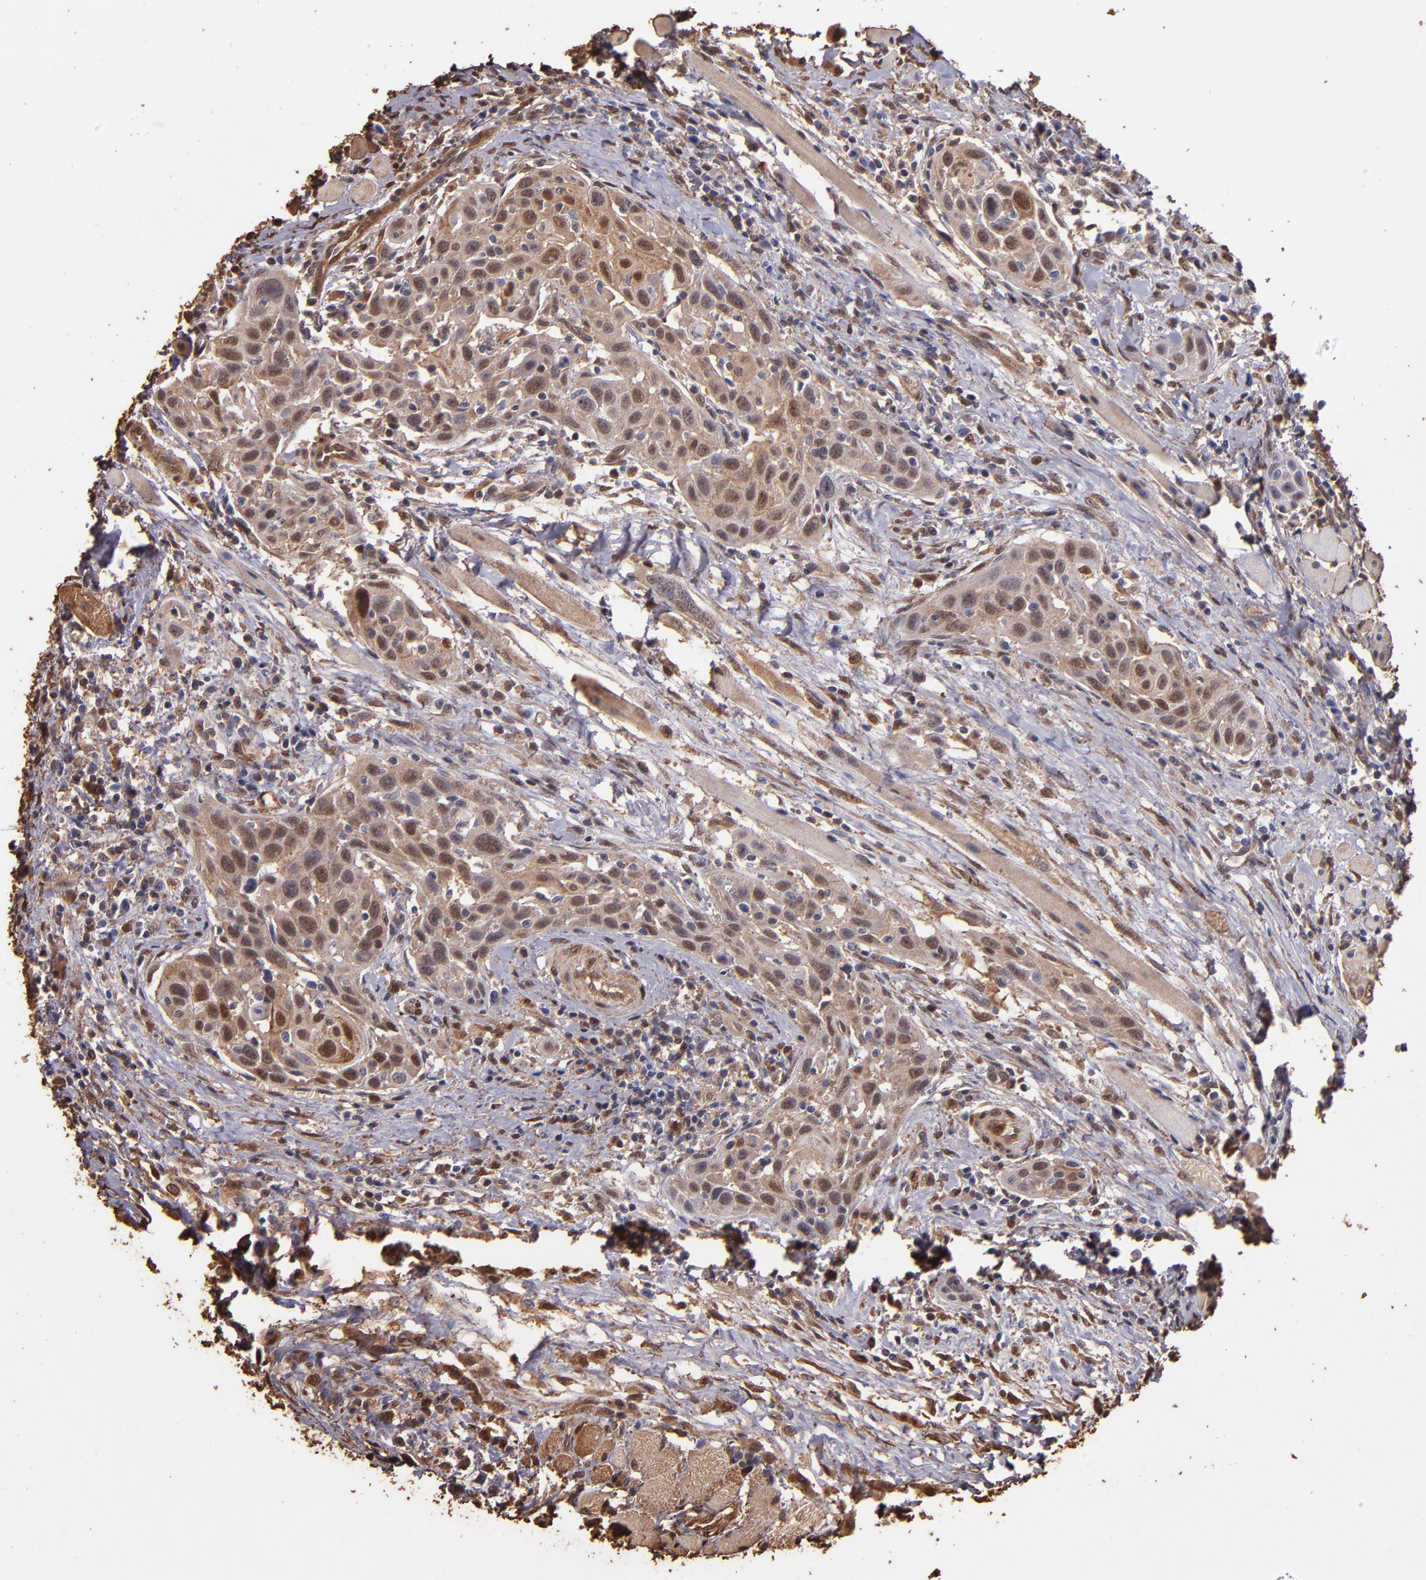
{"staining": {"intensity": "moderate", "quantity": ">75%", "location": "cytoplasmic/membranous,nuclear"}, "tissue": "head and neck cancer", "cell_type": "Tumor cells", "image_type": "cancer", "snomed": [{"axis": "morphology", "description": "Squamous cell carcinoma, NOS"}, {"axis": "topography", "description": "Oral tissue"}, {"axis": "topography", "description": "Head-Neck"}], "caption": "Immunohistochemistry (IHC) (DAB) staining of human squamous cell carcinoma (head and neck) shows moderate cytoplasmic/membranous and nuclear protein staining in approximately >75% of tumor cells.", "gene": "S100A6", "patient": {"sex": "female", "age": 50}}